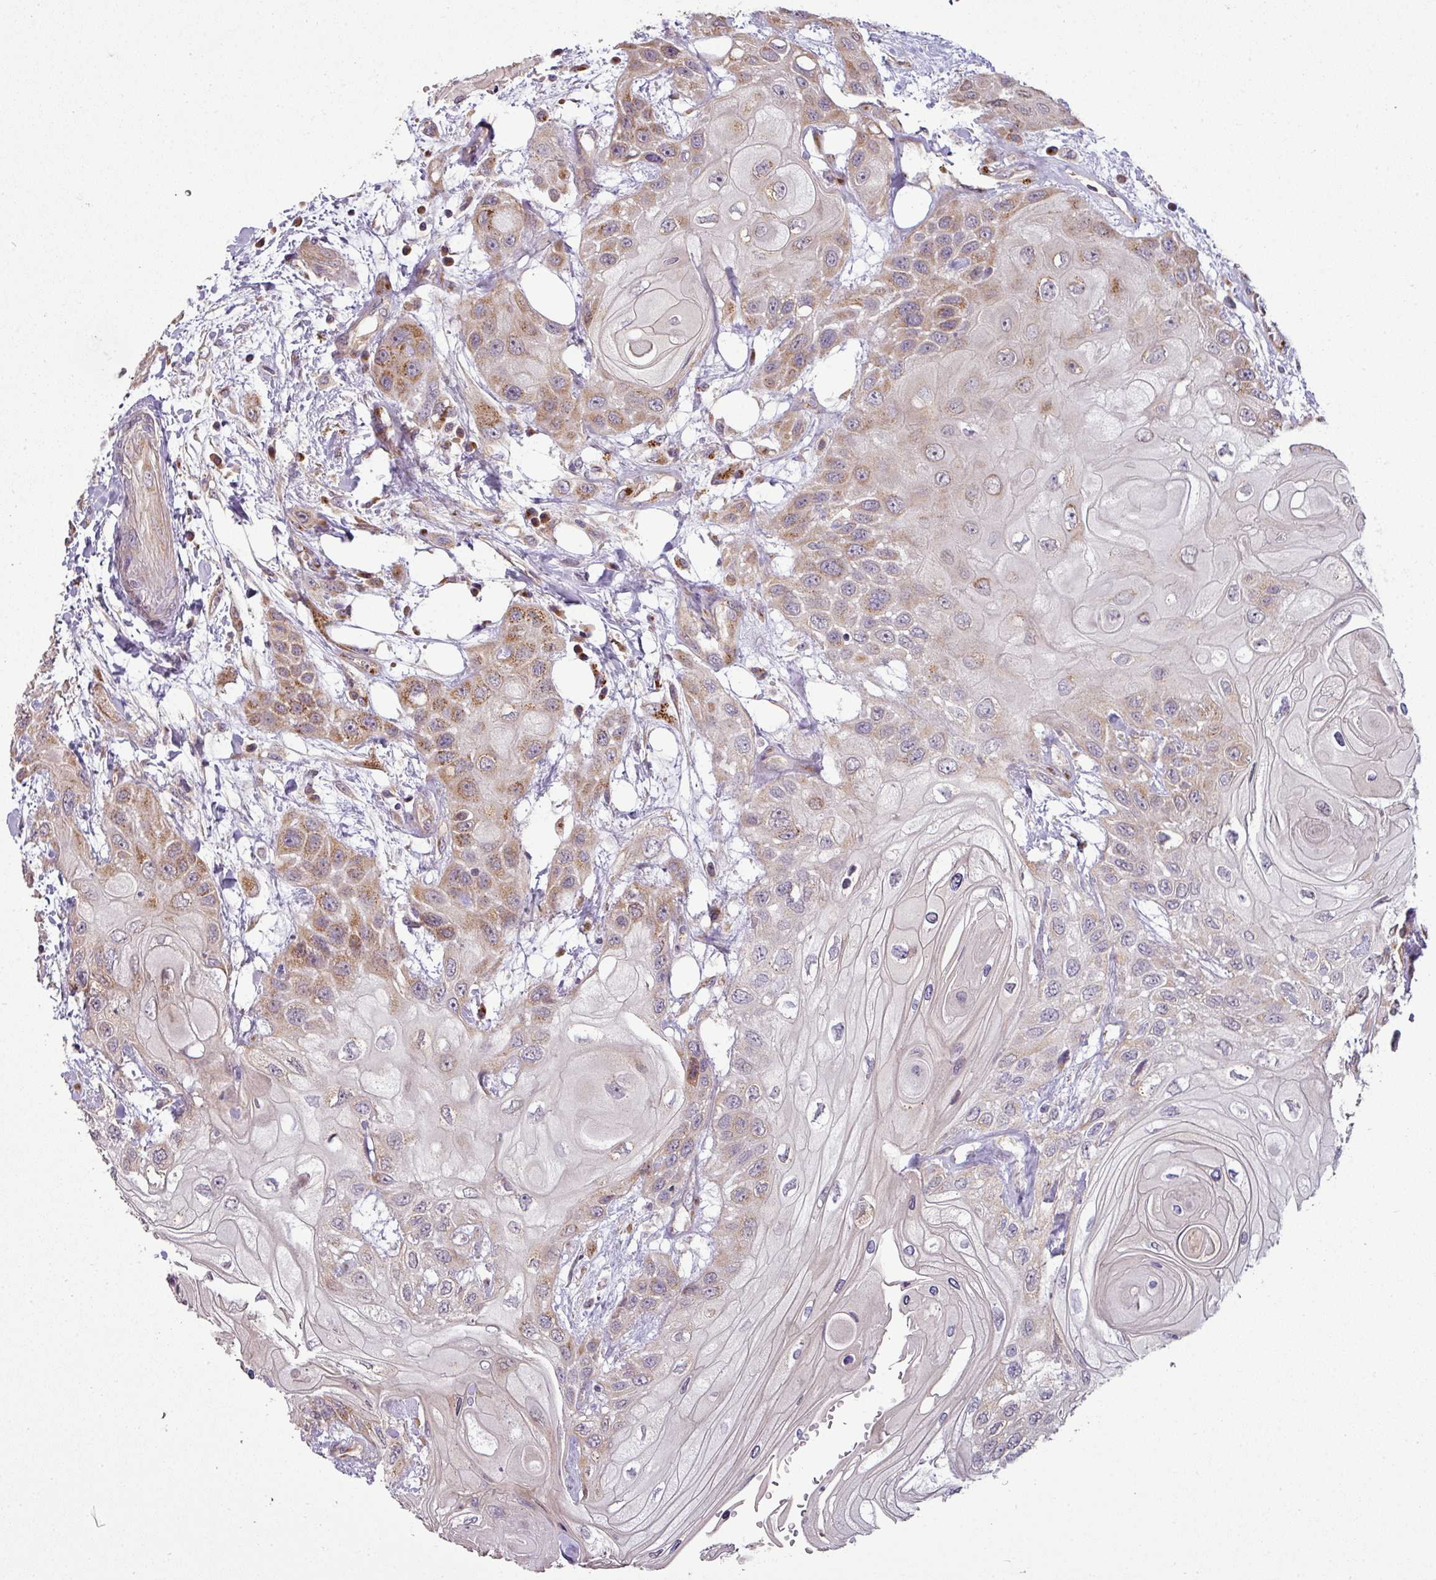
{"staining": {"intensity": "moderate", "quantity": "25%-75%", "location": "cytoplasmic/membranous"}, "tissue": "head and neck cancer", "cell_type": "Tumor cells", "image_type": "cancer", "snomed": [{"axis": "morphology", "description": "Squamous cell carcinoma, NOS"}, {"axis": "topography", "description": "Head-Neck"}], "caption": "Head and neck cancer (squamous cell carcinoma) stained with DAB (3,3'-diaminobenzidine) immunohistochemistry displays medium levels of moderate cytoplasmic/membranous positivity in approximately 25%-75% of tumor cells. The staining was performed using DAB (3,3'-diaminobenzidine) to visualize the protein expression in brown, while the nuclei were stained in blue with hematoxylin (Magnification: 20x).", "gene": "TIMMDC1", "patient": {"sex": "female", "age": 43}}